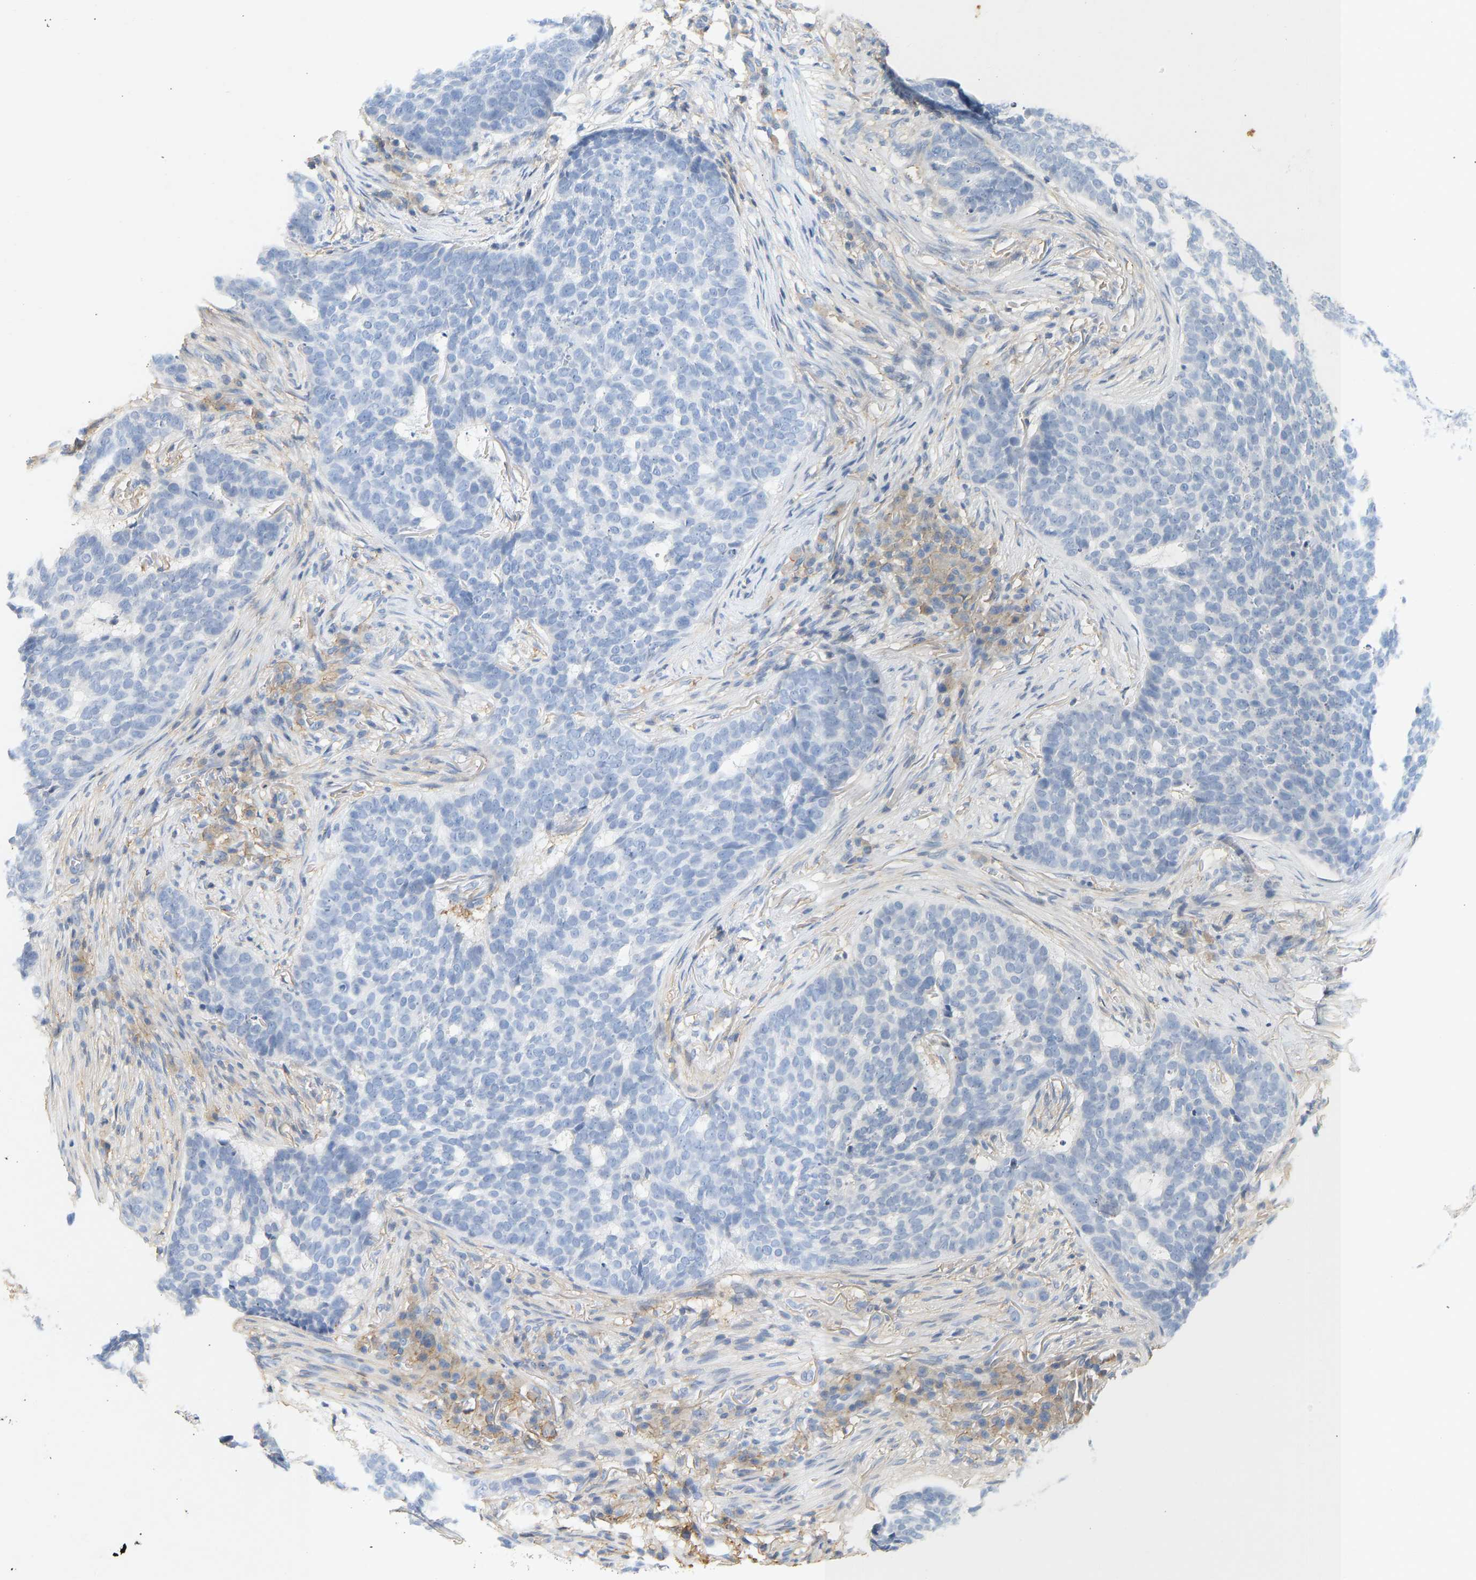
{"staining": {"intensity": "negative", "quantity": "none", "location": "none"}, "tissue": "skin cancer", "cell_type": "Tumor cells", "image_type": "cancer", "snomed": [{"axis": "morphology", "description": "Basal cell carcinoma"}, {"axis": "topography", "description": "Skin"}], "caption": "The micrograph reveals no staining of tumor cells in skin cancer (basal cell carcinoma).", "gene": "BVES", "patient": {"sex": "male", "age": 85}}